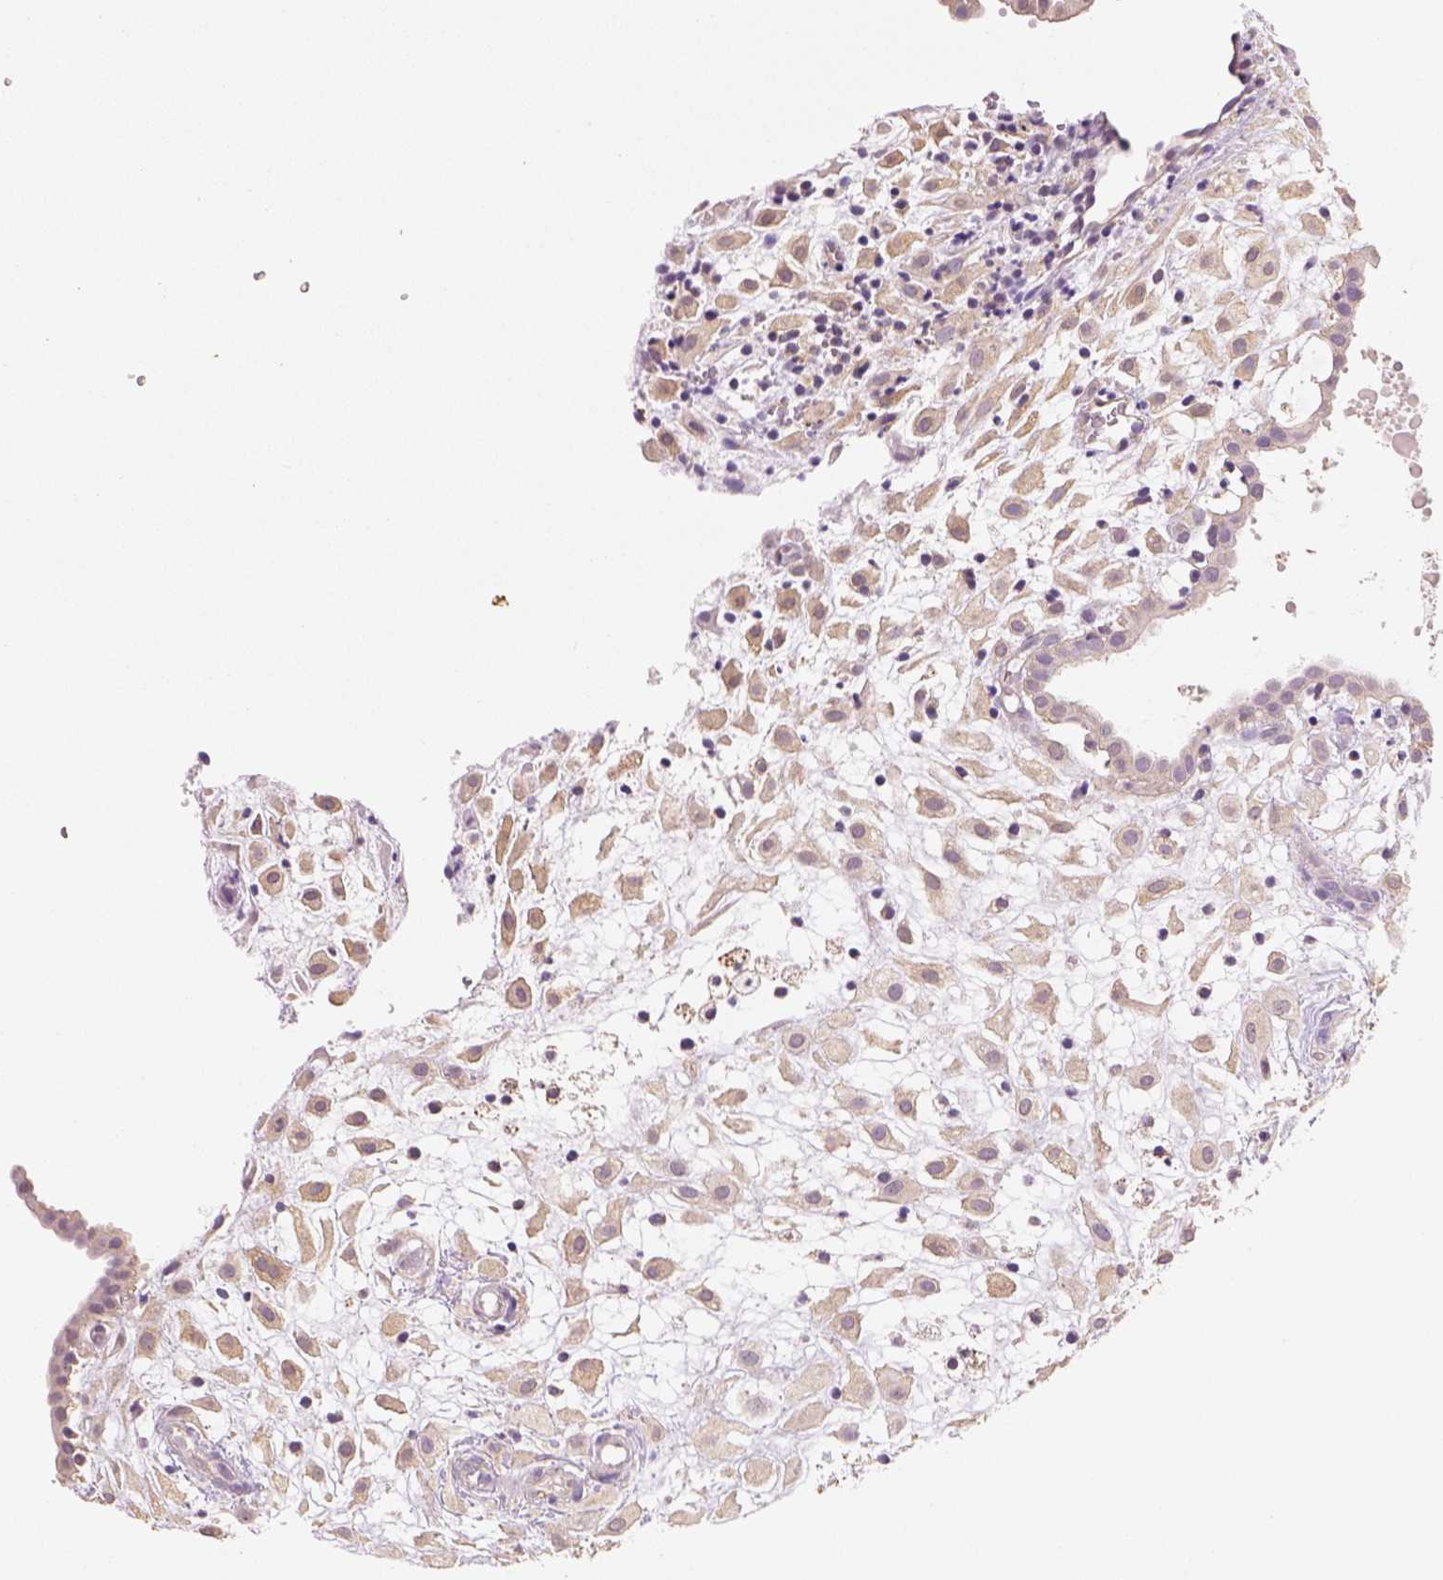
{"staining": {"intensity": "weak", "quantity": ">75%", "location": "cytoplasmic/membranous"}, "tissue": "placenta", "cell_type": "Decidual cells", "image_type": "normal", "snomed": [{"axis": "morphology", "description": "Normal tissue, NOS"}, {"axis": "topography", "description": "Placenta"}], "caption": "Immunohistochemical staining of unremarkable human placenta exhibits weak cytoplasmic/membranous protein staining in about >75% of decidual cells.", "gene": "AP2B1", "patient": {"sex": "female", "age": 24}}